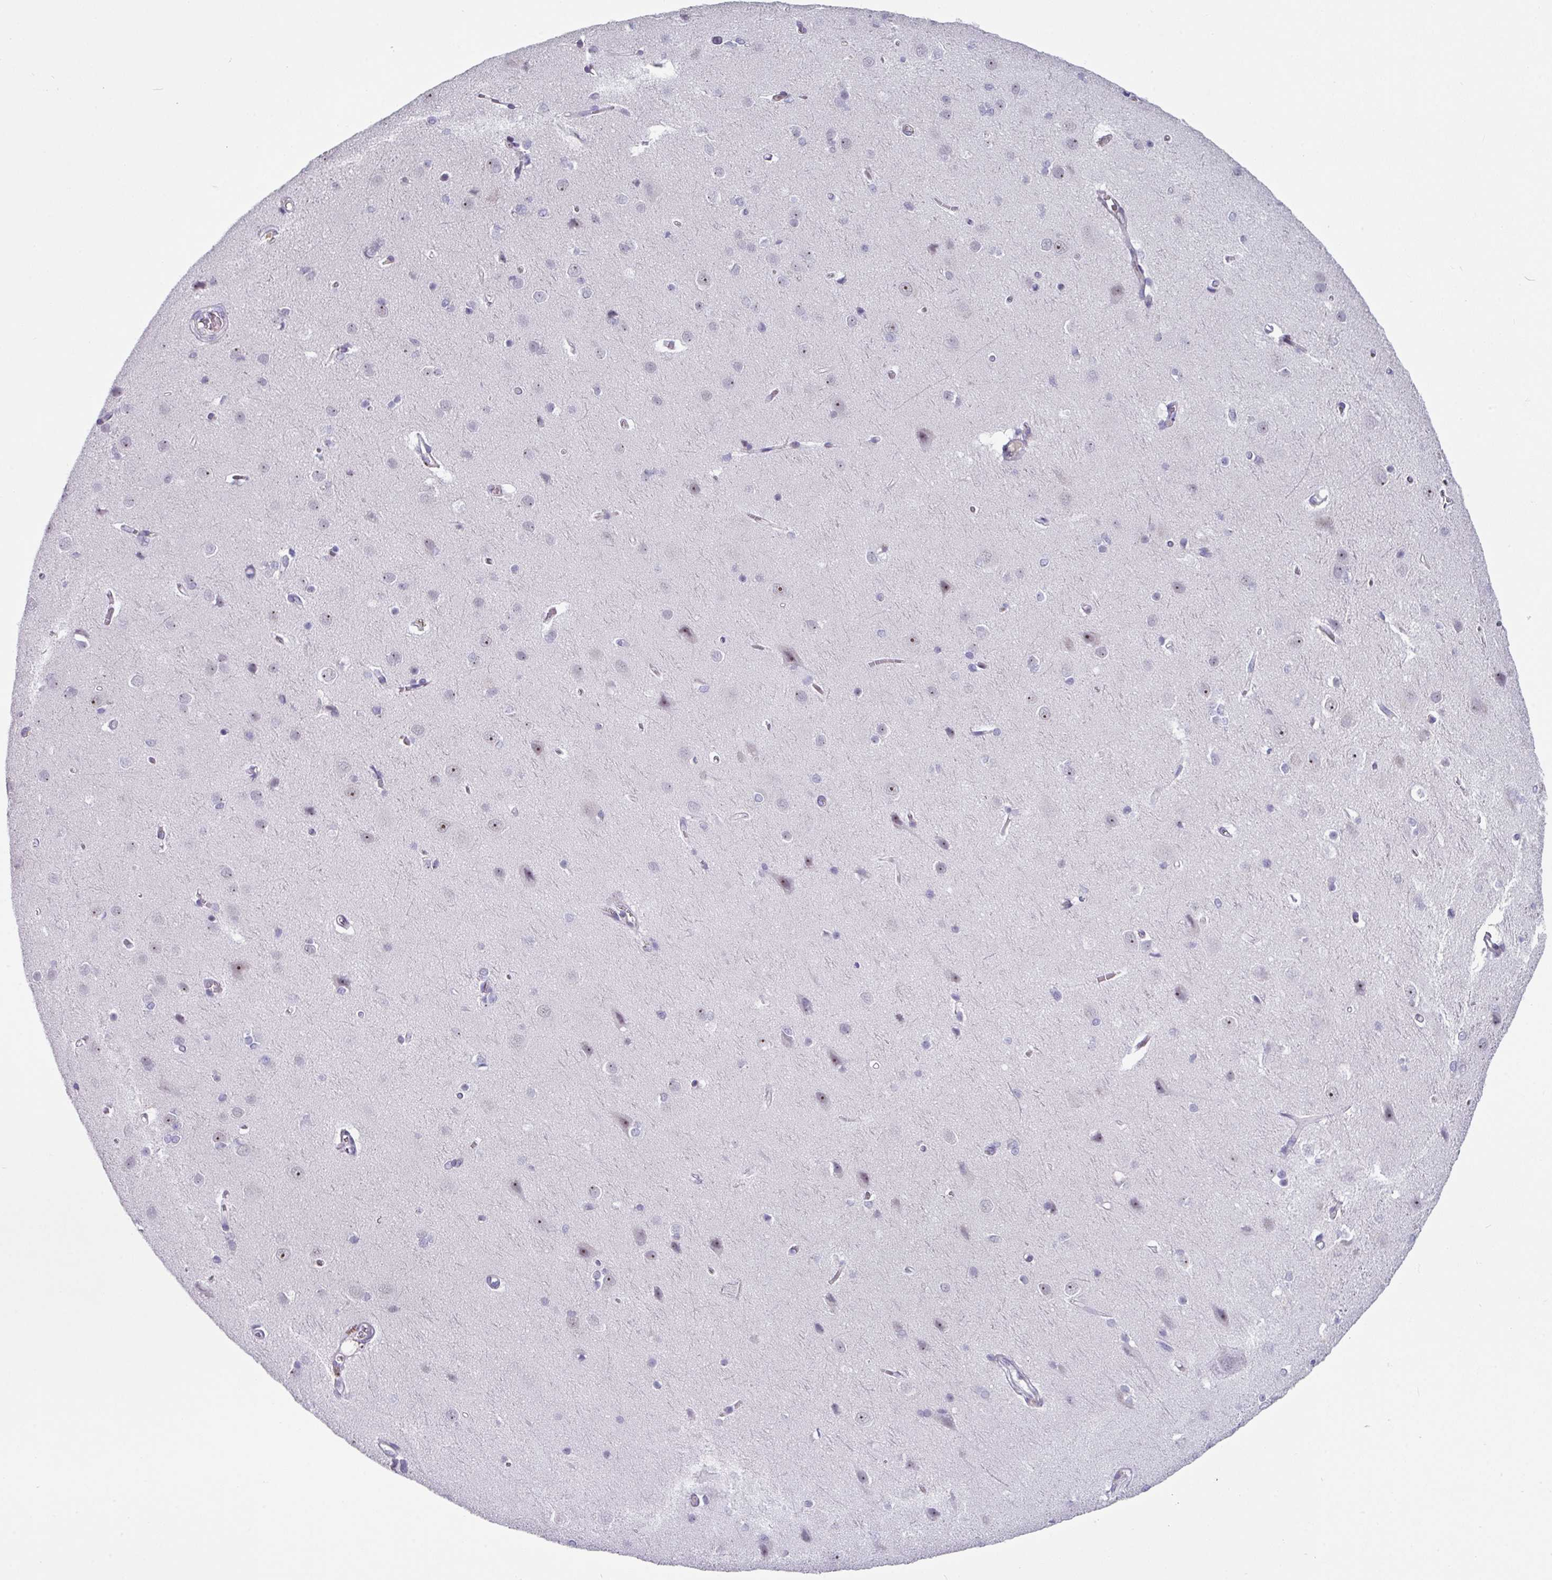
{"staining": {"intensity": "negative", "quantity": "none", "location": "none"}, "tissue": "cerebral cortex", "cell_type": "Endothelial cells", "image_type": "normal", "snomed": [{"axis": "morphology", "description": "Normal tissue, NOS"}, {"axis": "topography", "description": "Cerebral cortex"}], "caption": "Endothelial cells are negative for protein expression in normal human cerebral cortex.", "gene": "BMS1", "patient": {"sex": "male", "age": 37}}